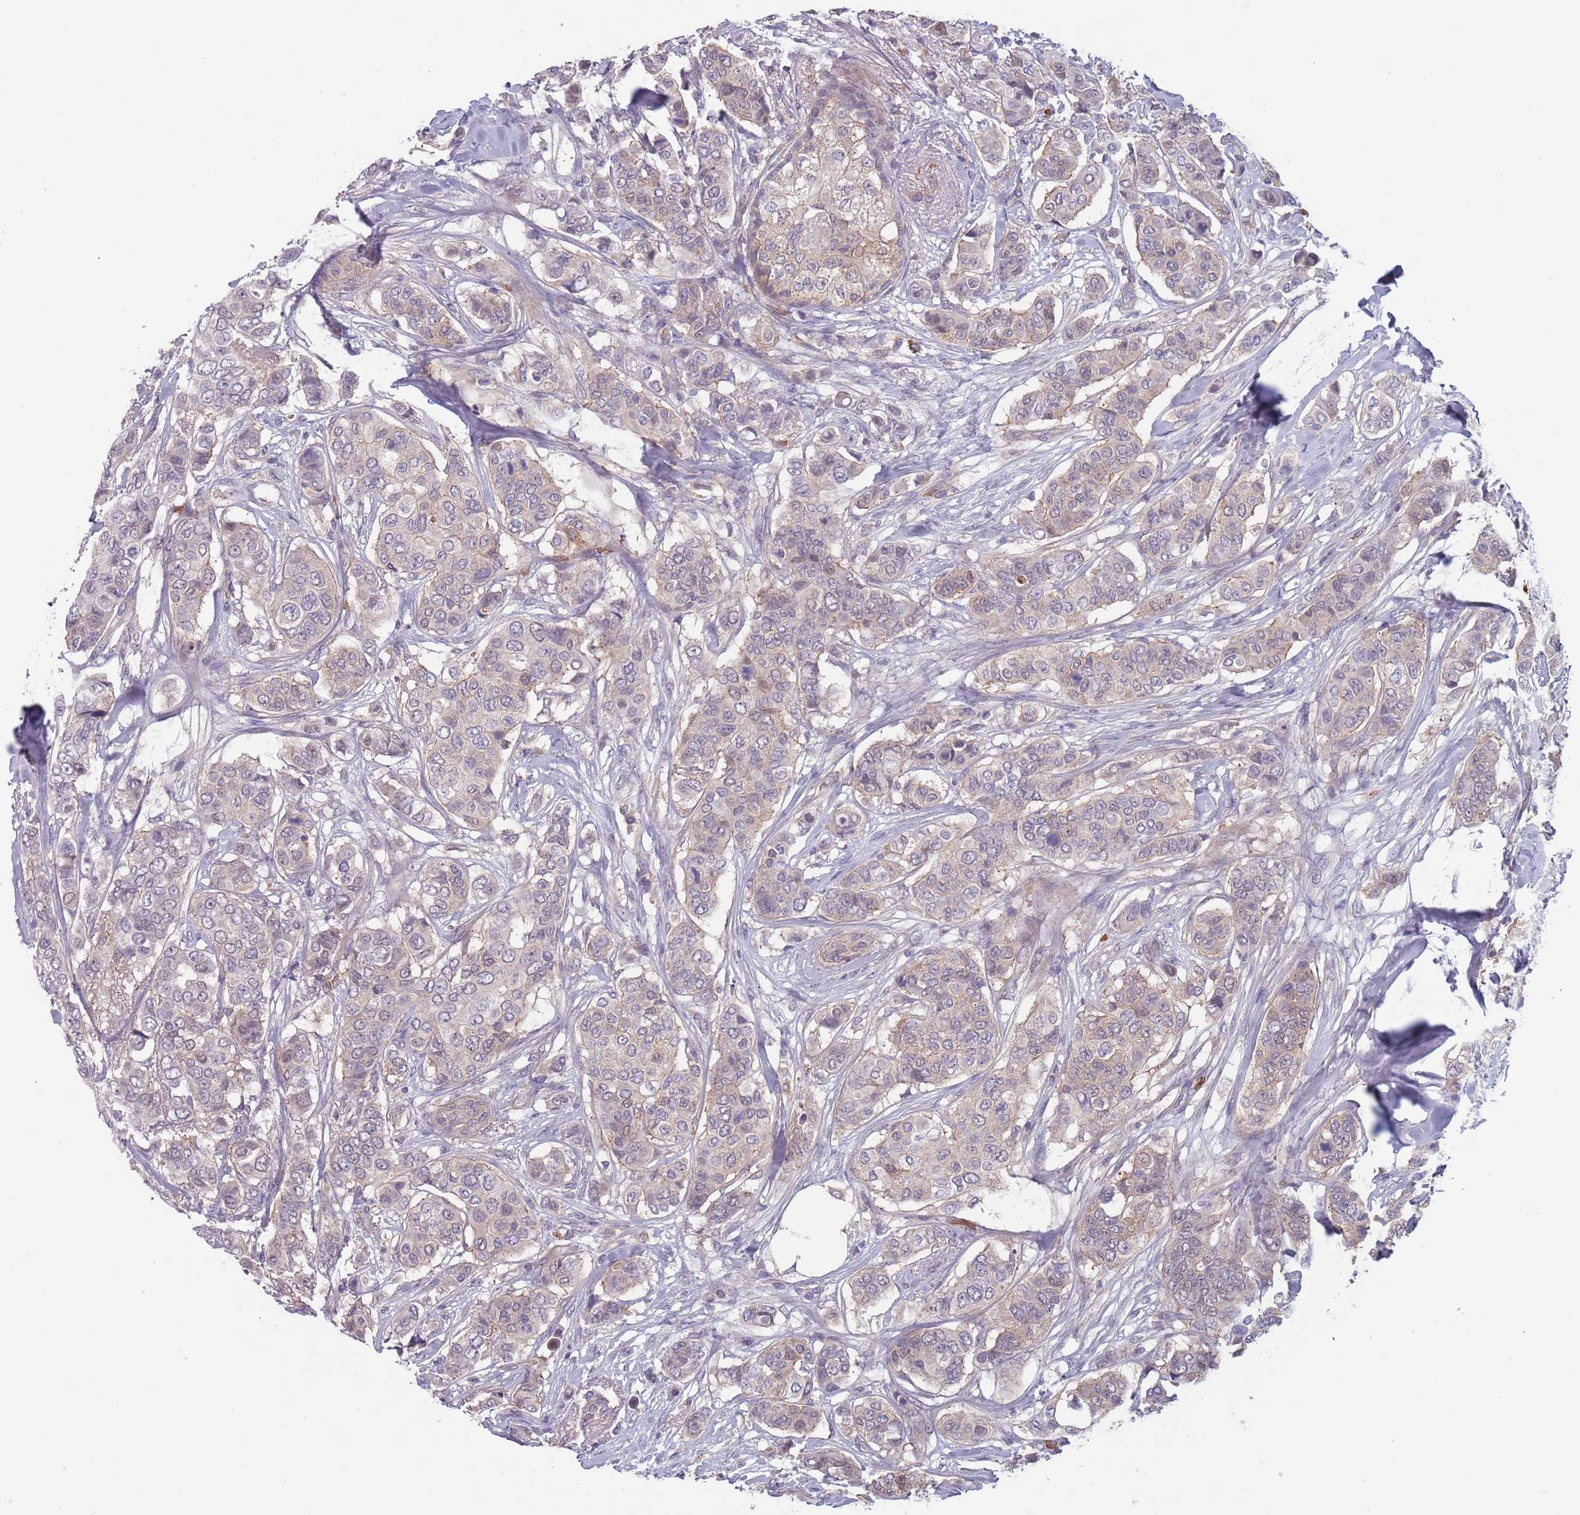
{"staining": {"intensity": "negative", "quantity": "none", "location": "none"}, "tissue": "breast cancer", "cell_type": "Tumor cells", "image_type": "cancer", "snomed": [{"axis": "morphology", "description": "Lobular carcinoma"}, {"axis": "topography", "description": "Breast"}], "caption": "This is a photomicrograph of immunohistochemistry staining of breast cancer (lobular carcinoma), which shows no positivity in tumor cells.", "gene": "CLNS1A", "patient": {"sex": "female", "age": 51}}